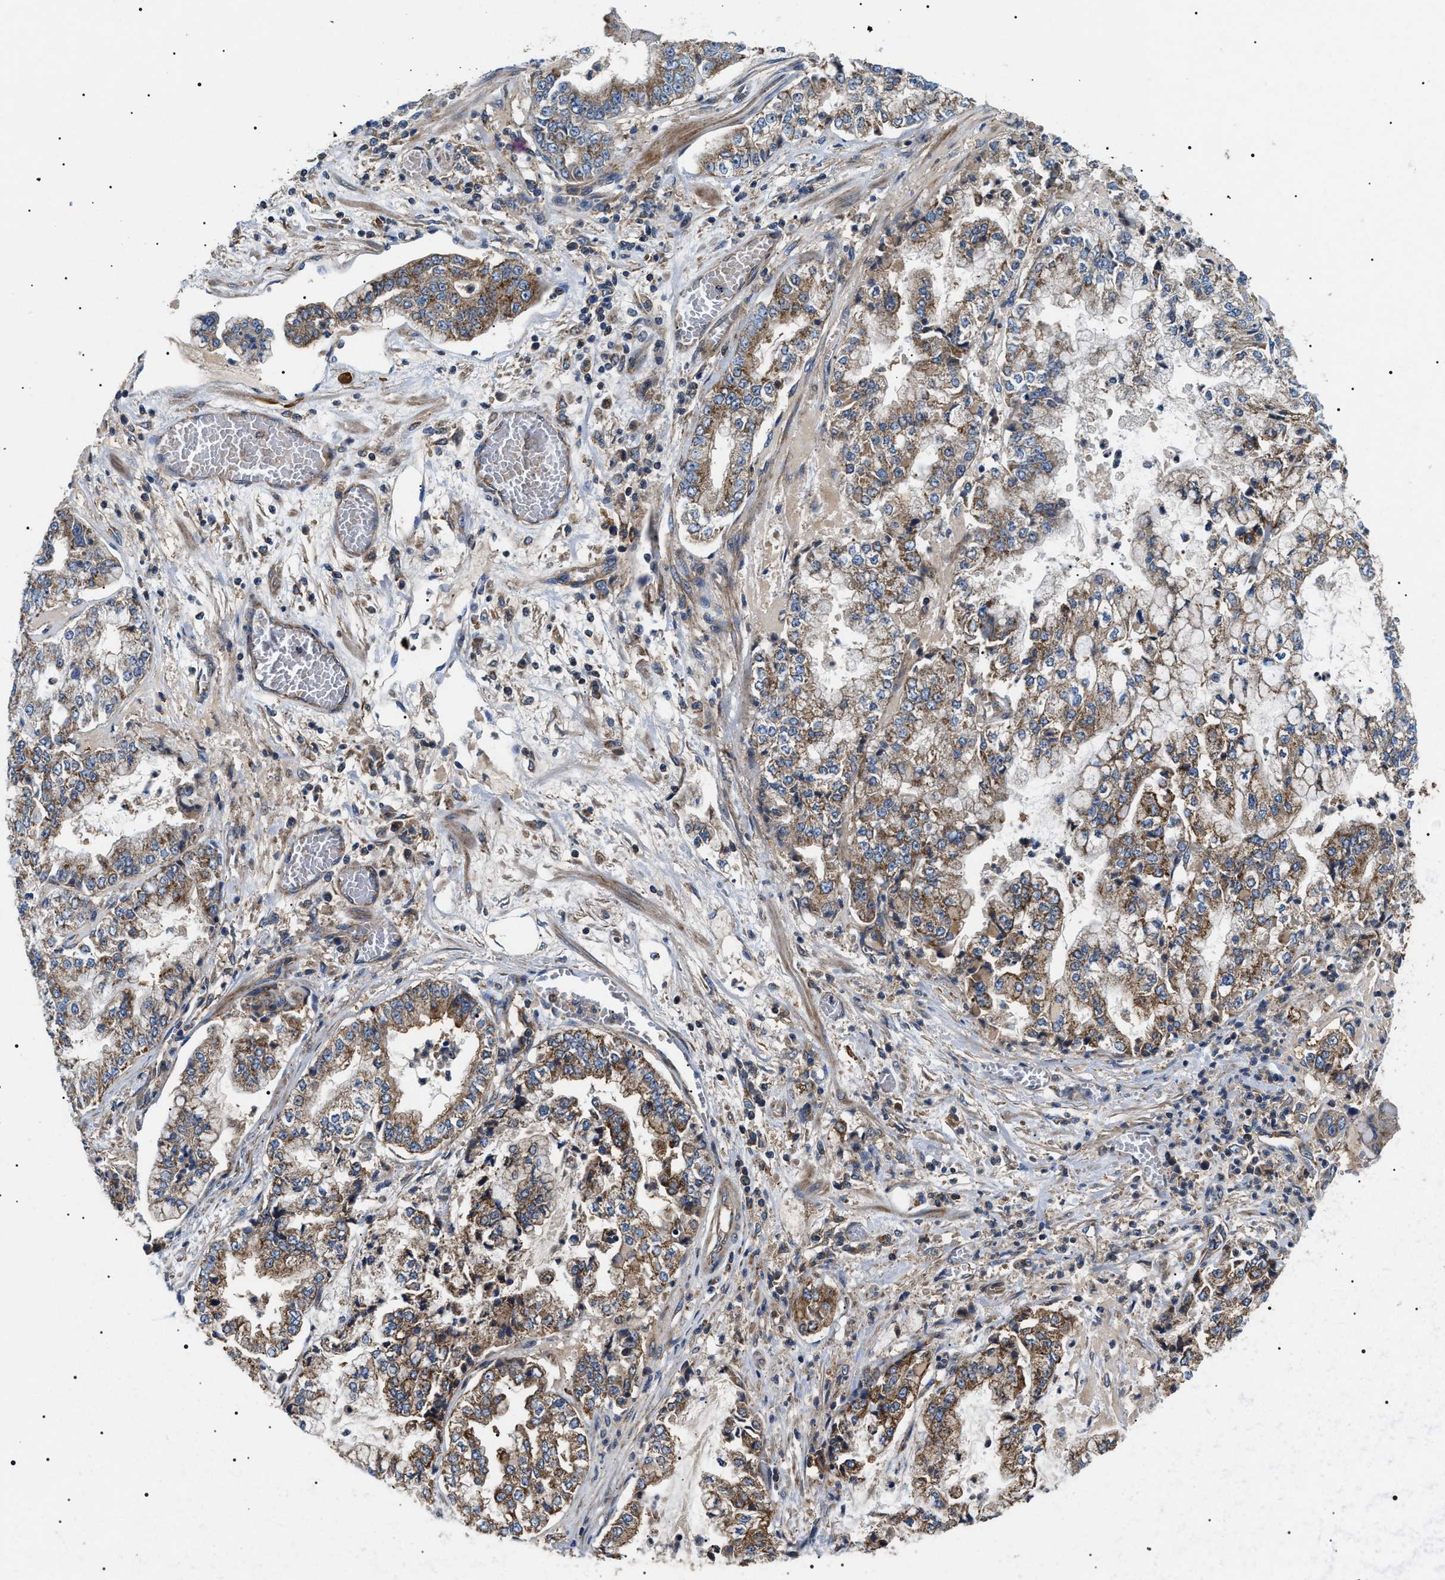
{"staining": {"intensity": "moderate", "quantity": ">75%", "location": "cytoplasmic/membranous"}, "tissue": "stomach cancer", "cell_type": "Tumor cells", "image_type": "cancer", "snomed": [{"axis": "morphology", "description": "Adenocarcinoma, NOS"}, {"axis": "topography", "description": "Stomach"}], "caption": "Stomach adenocarcinoma stained with a protein marker exhibits moderate staining in tumor cells.", "gene": "OXSM", "patient": {"sex": "male", "age": 76}}